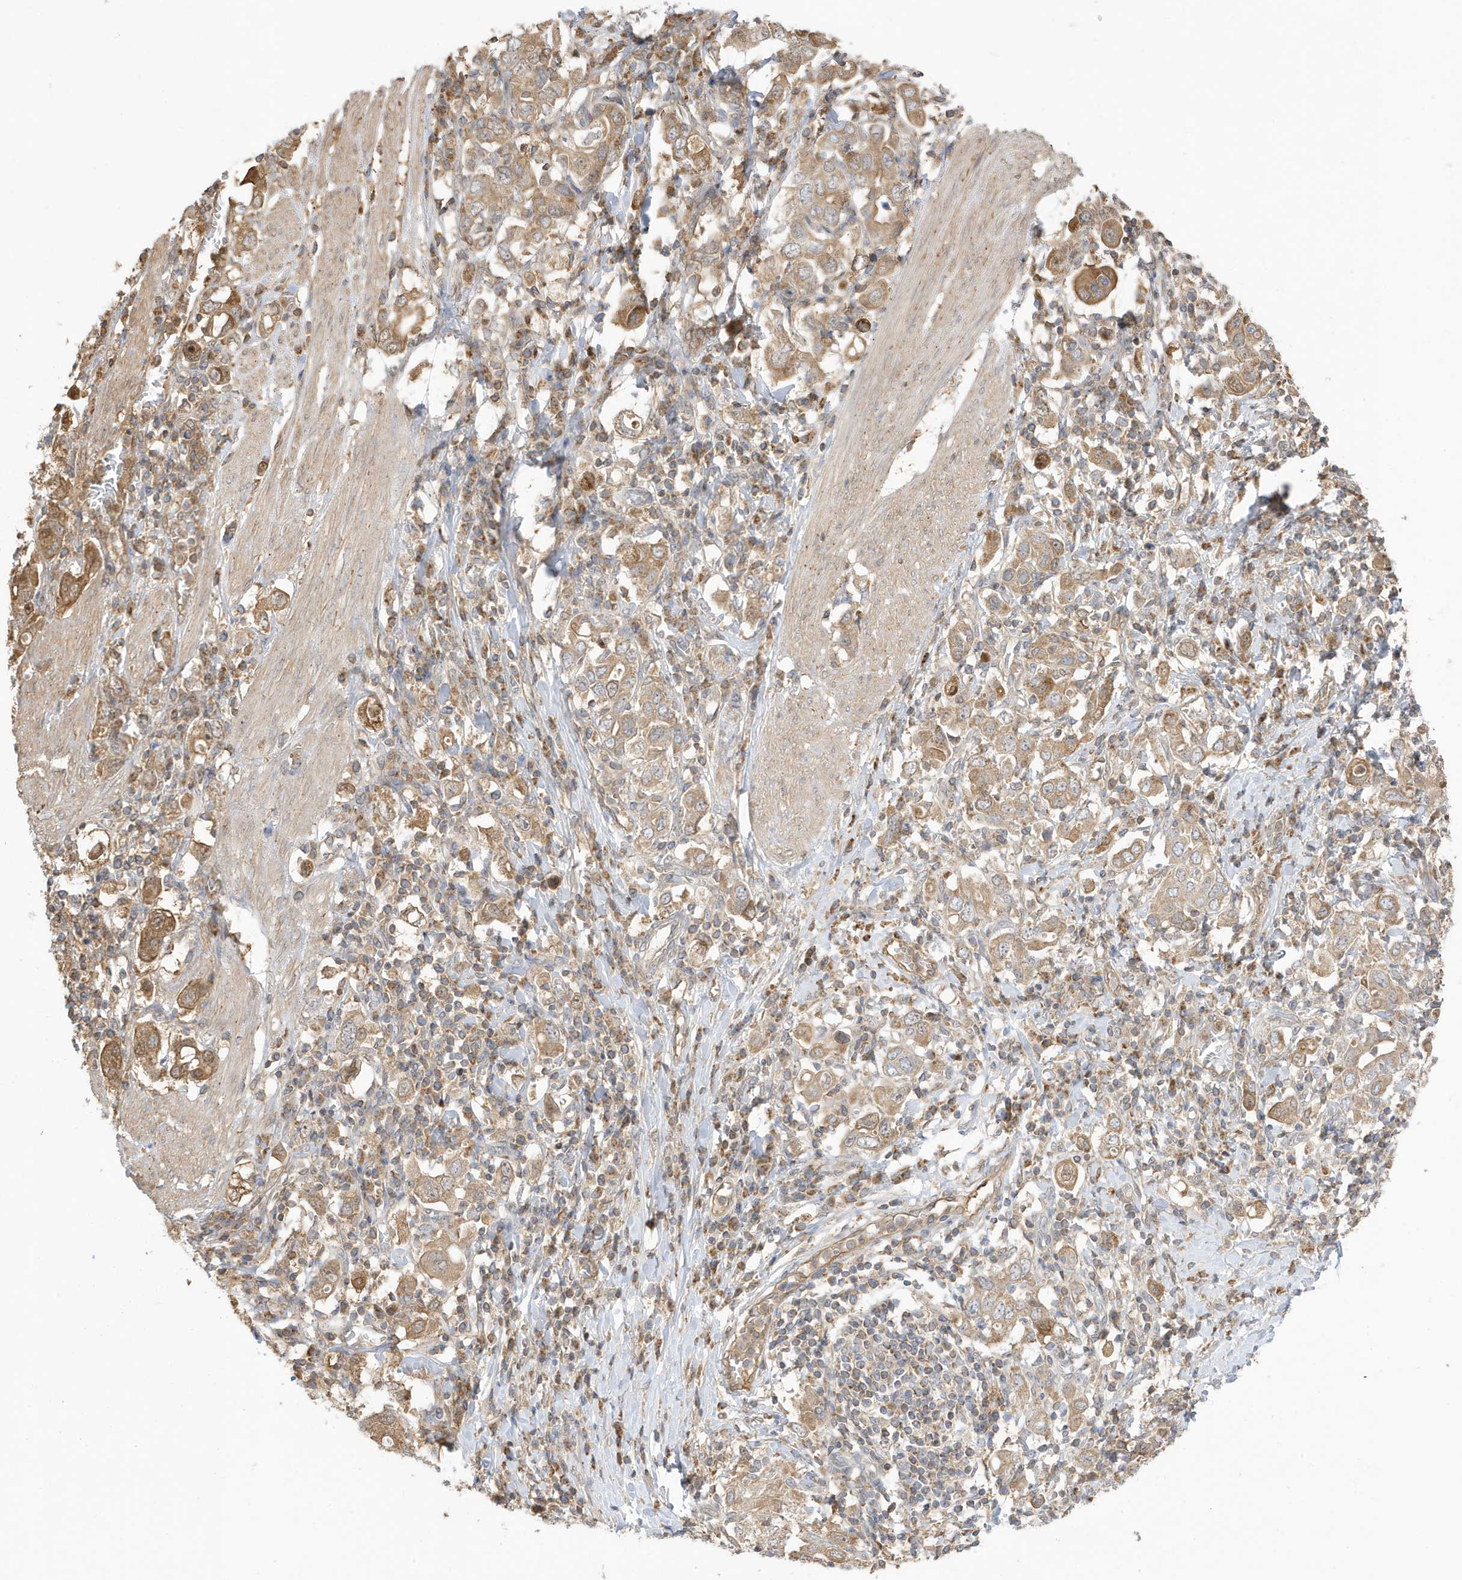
{"staining": {"intensity": "moderate", "quantity": ">75%", "location": "cytoplasmic/membranous"}, "tissue": "stomach cancer", "cell_type": "Tumor cells", "image_type": "cancer", "snomed": [{"axis": "morphology", "description": "Adenocarcinoma, NOS"}, {"axis": "topography", "description": "Stomach, upper"}], "caption": "DAB immunohistochemical staining of human stomach cancer (adenocarcinoma) displays moderate cytoplasmic/membranous protein positivity in approximately >75% of tumor cells.", "gene": "AZI2", "patient": {"sex": "male", "age": 62}}